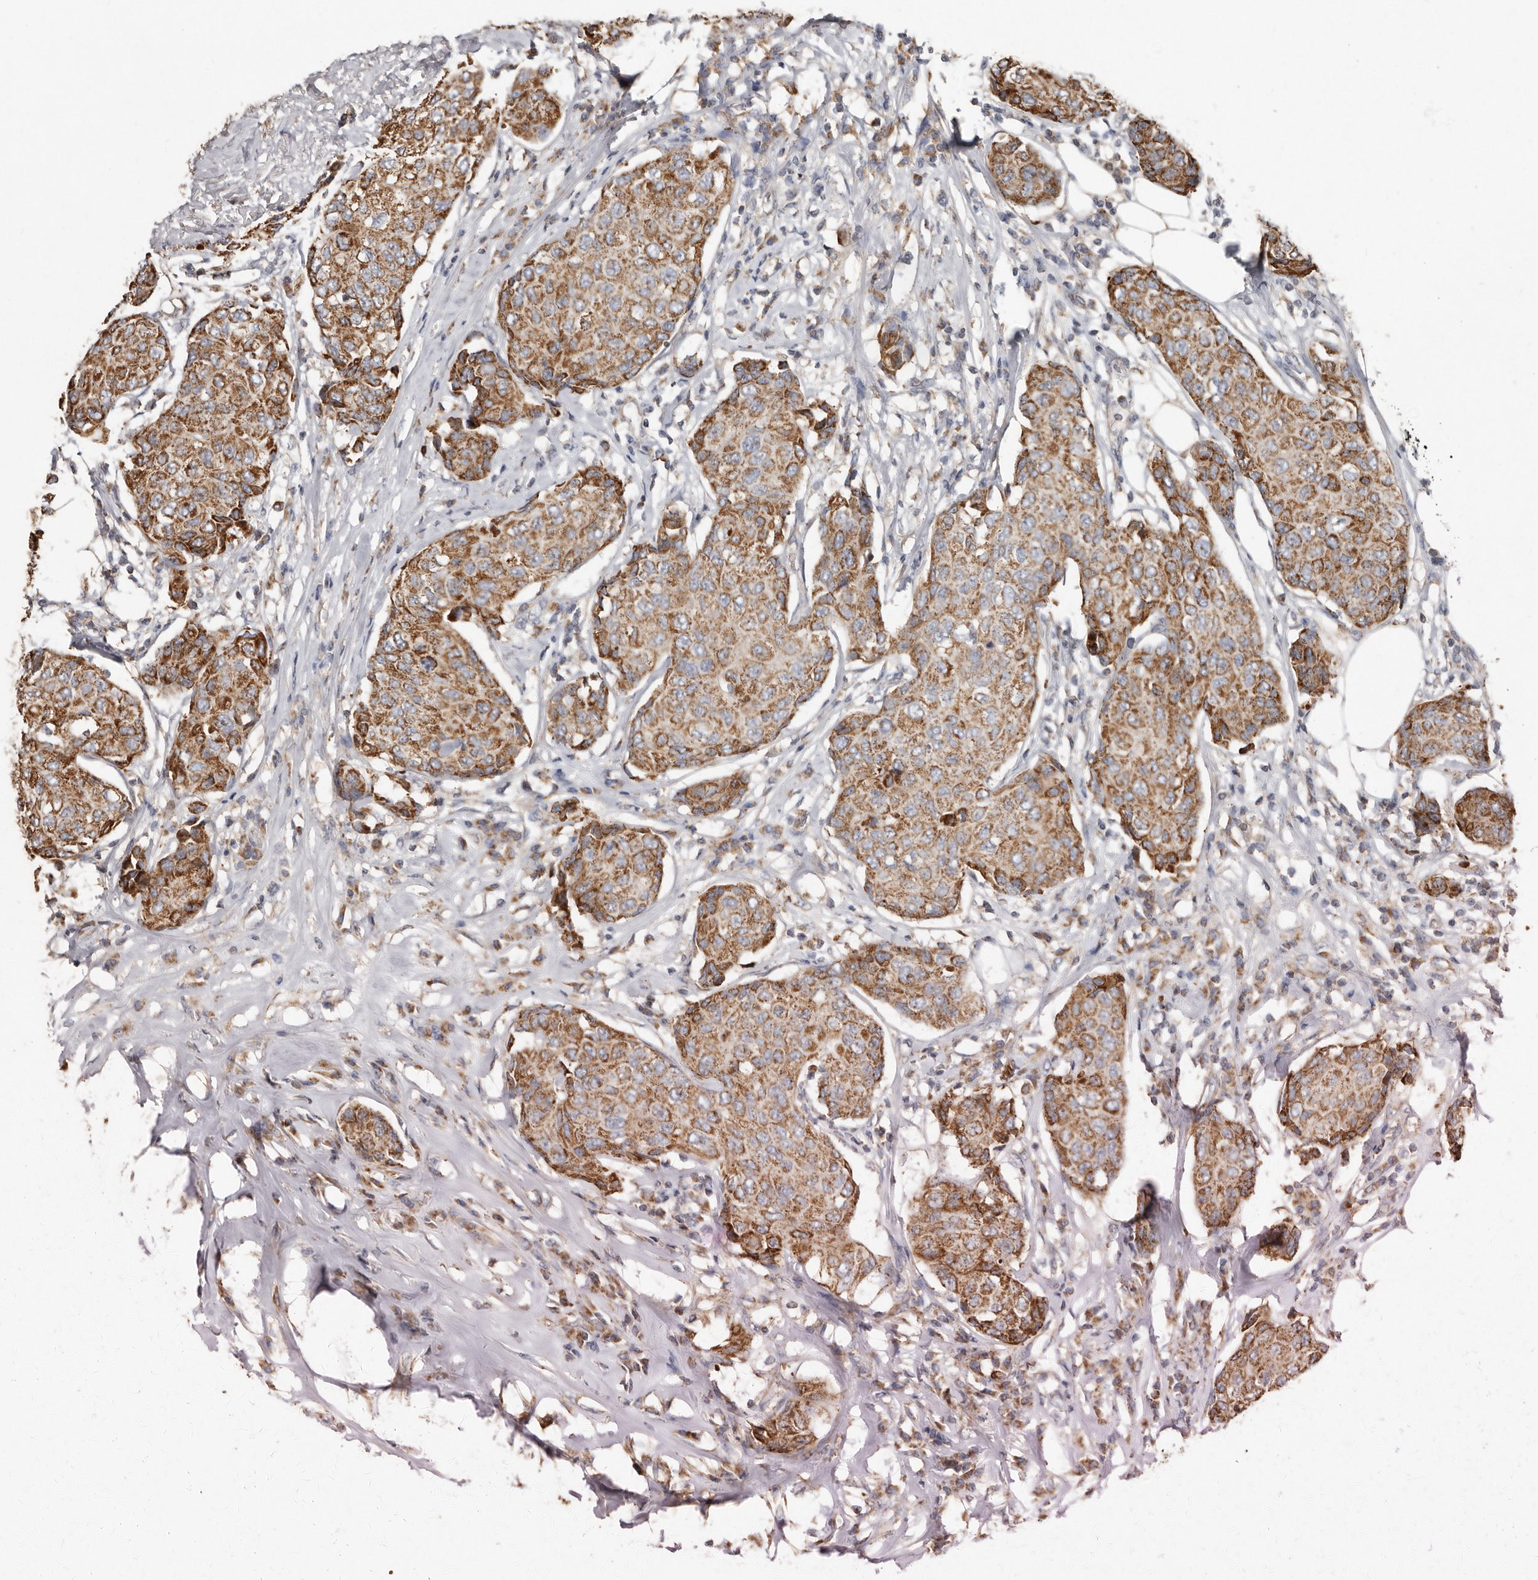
{"staining": {"intensity": "moderate", "quantity": ">75%", "location": "cytoplasmic/membranous"}, "tissue": "breast cancer", "cell_type": "Tumor cells", "image_type": "cancer", "snomed": [{"axis": "morphology", "description": "Duct carcinoma"}, {"axis": "topography", "description": "Breast"}], "caption": "Immunohistochemical staining of human breast cancer displays medium levels of moderate cytoplasmic/membranous expression in approximately >75% of tumor cells. Ihc stains the protein in brown and the nuclei are stained blue.", "gene": "KIF26B", "patient": {"sex": "female", "age": 80}}